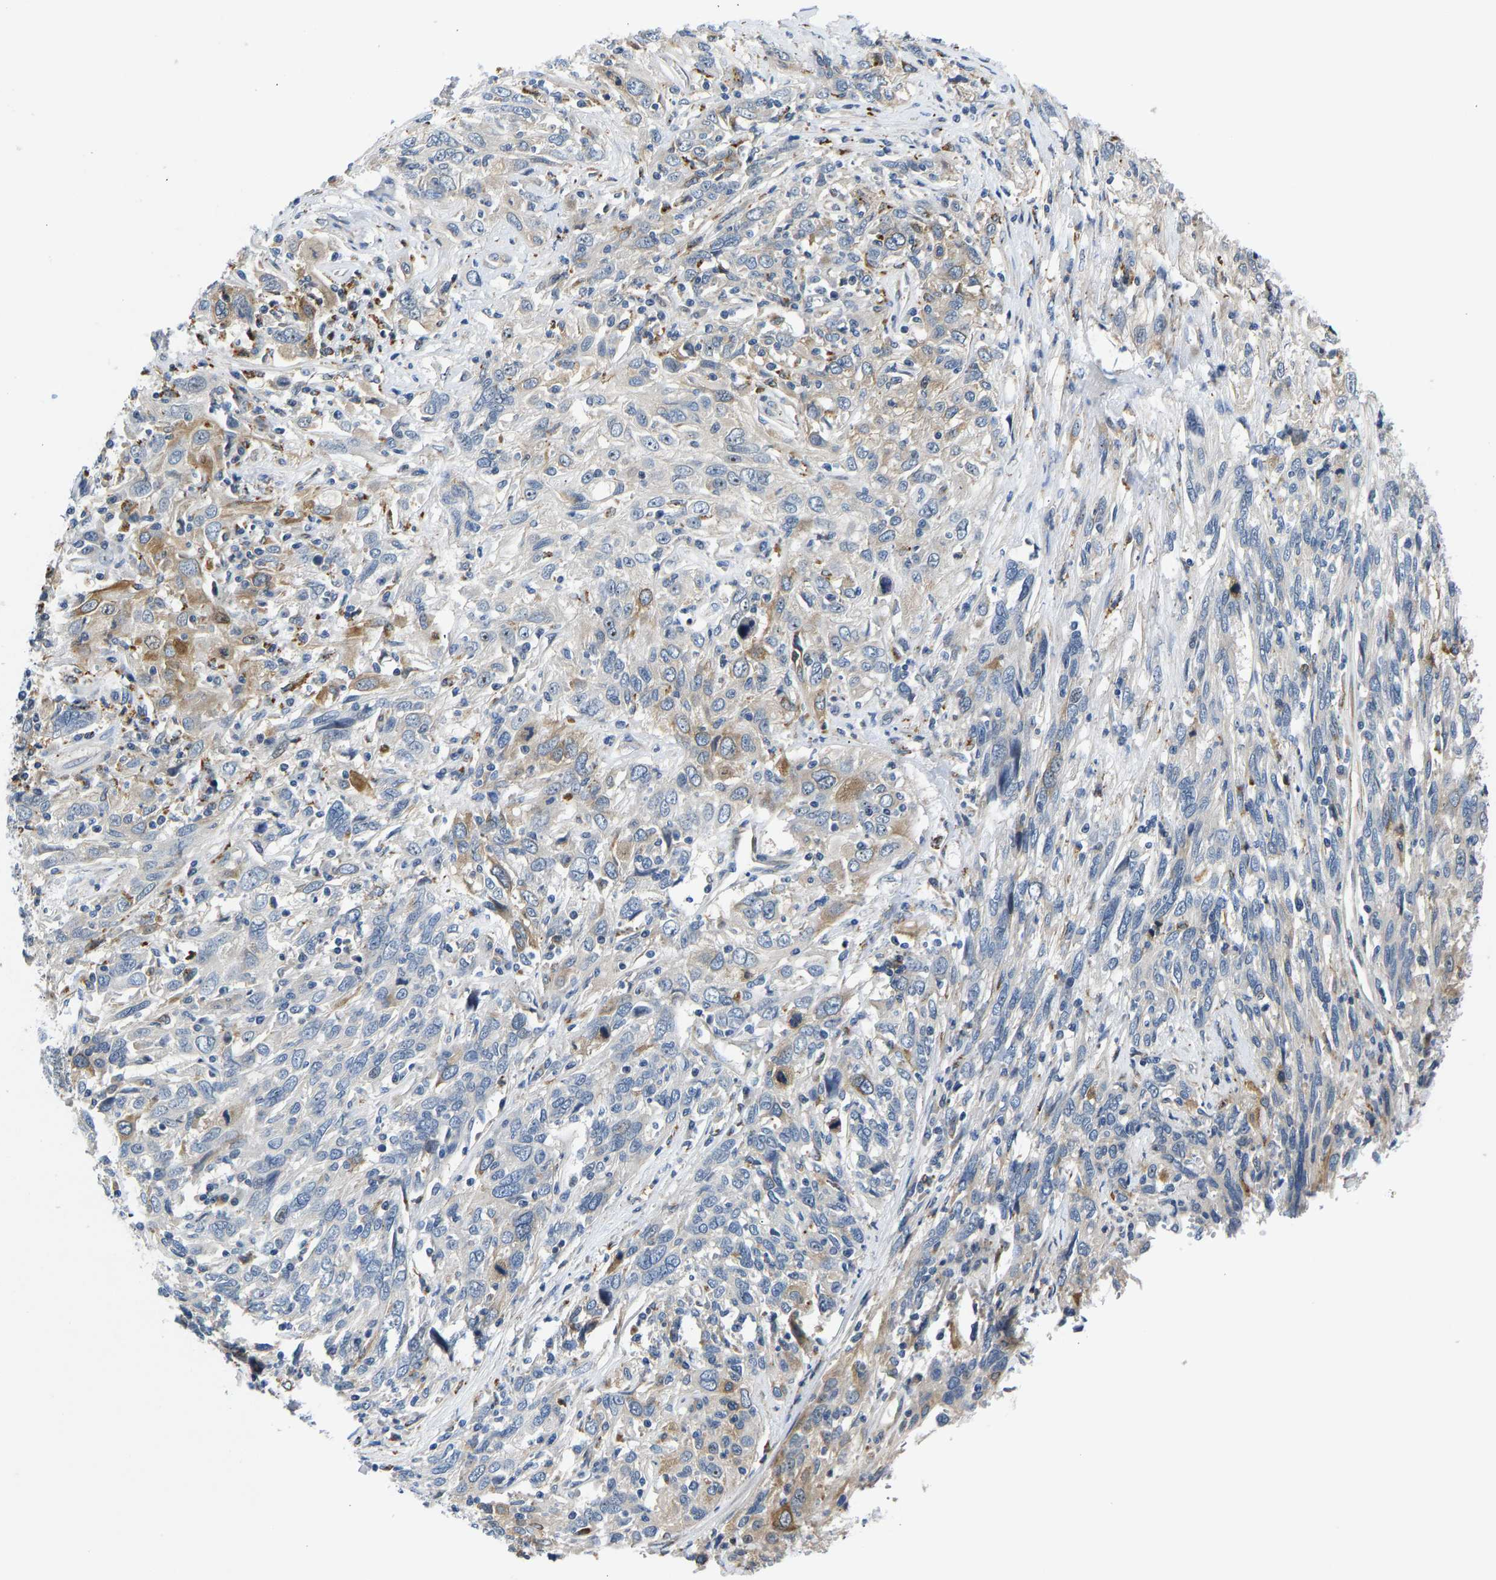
{"staining": {"intensity": "weak", "quantity": "<25%", "location": "cytoplasmic/membranous"}, "tissue": "cervical cancer", "cell_type": "Tumor cells", "image_type": "cancer", "snomed": [{"axis": "morphology", "description": "Squamous cell carcinoma, NOS"}, {"axis": "topography", "description": "Cervix"}], "caption": "An immunohistochemistry (IHC) histopathology image of cervical cancer is shown. There is no staining in tumor cells of cervical cancer.", "gene": "RESF1", "patient": {"sex": "female", "age": 46}}